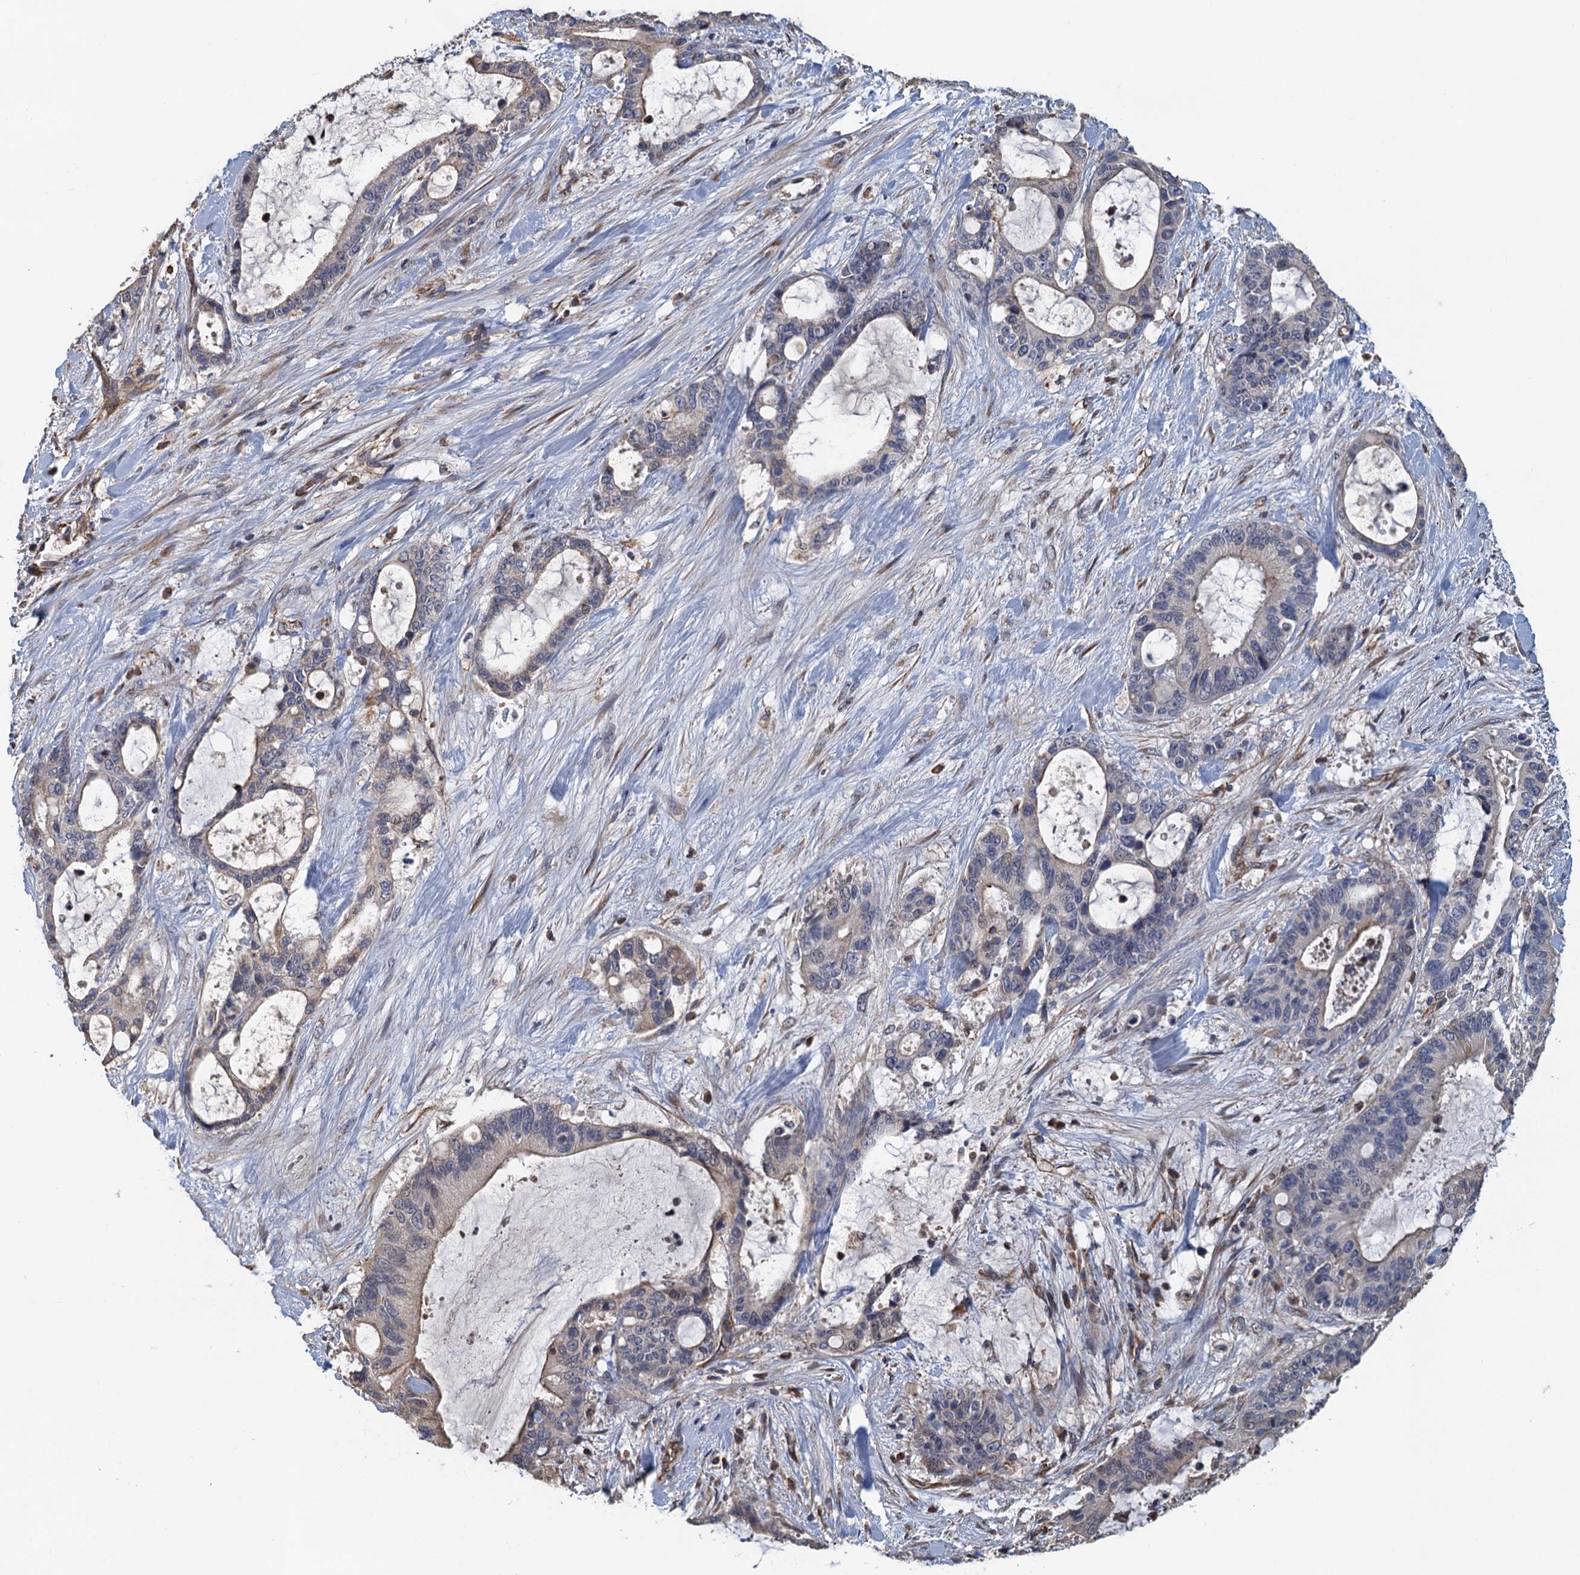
{"staining": {"intensity": "negative", "quantity": "none", "location": "none"}, "tissue": "liver cancer", "cell_type": "Tumor cells", "image_type": "cancer", "snomed": [{"axis": "morphology", "description": "Normal tissue, NOS"}, {"axis": "morphology", "description": "Cholangiocarcinoma"}, {"axis": "topography", "description": "Liver"}, {"axis": "topography", "description": "Peripheral nerve tissue"}], "caption": "IHC photomicrograph of neoplastic tissue: liver cancer (cholangiocarcinoma) stained with DAB (3,3'-diaminobenzidine) reveals no significant protein positivity in tumor cells.", "gene": "ACSBG1", "patient": {"sex": "female", "age": 73}}